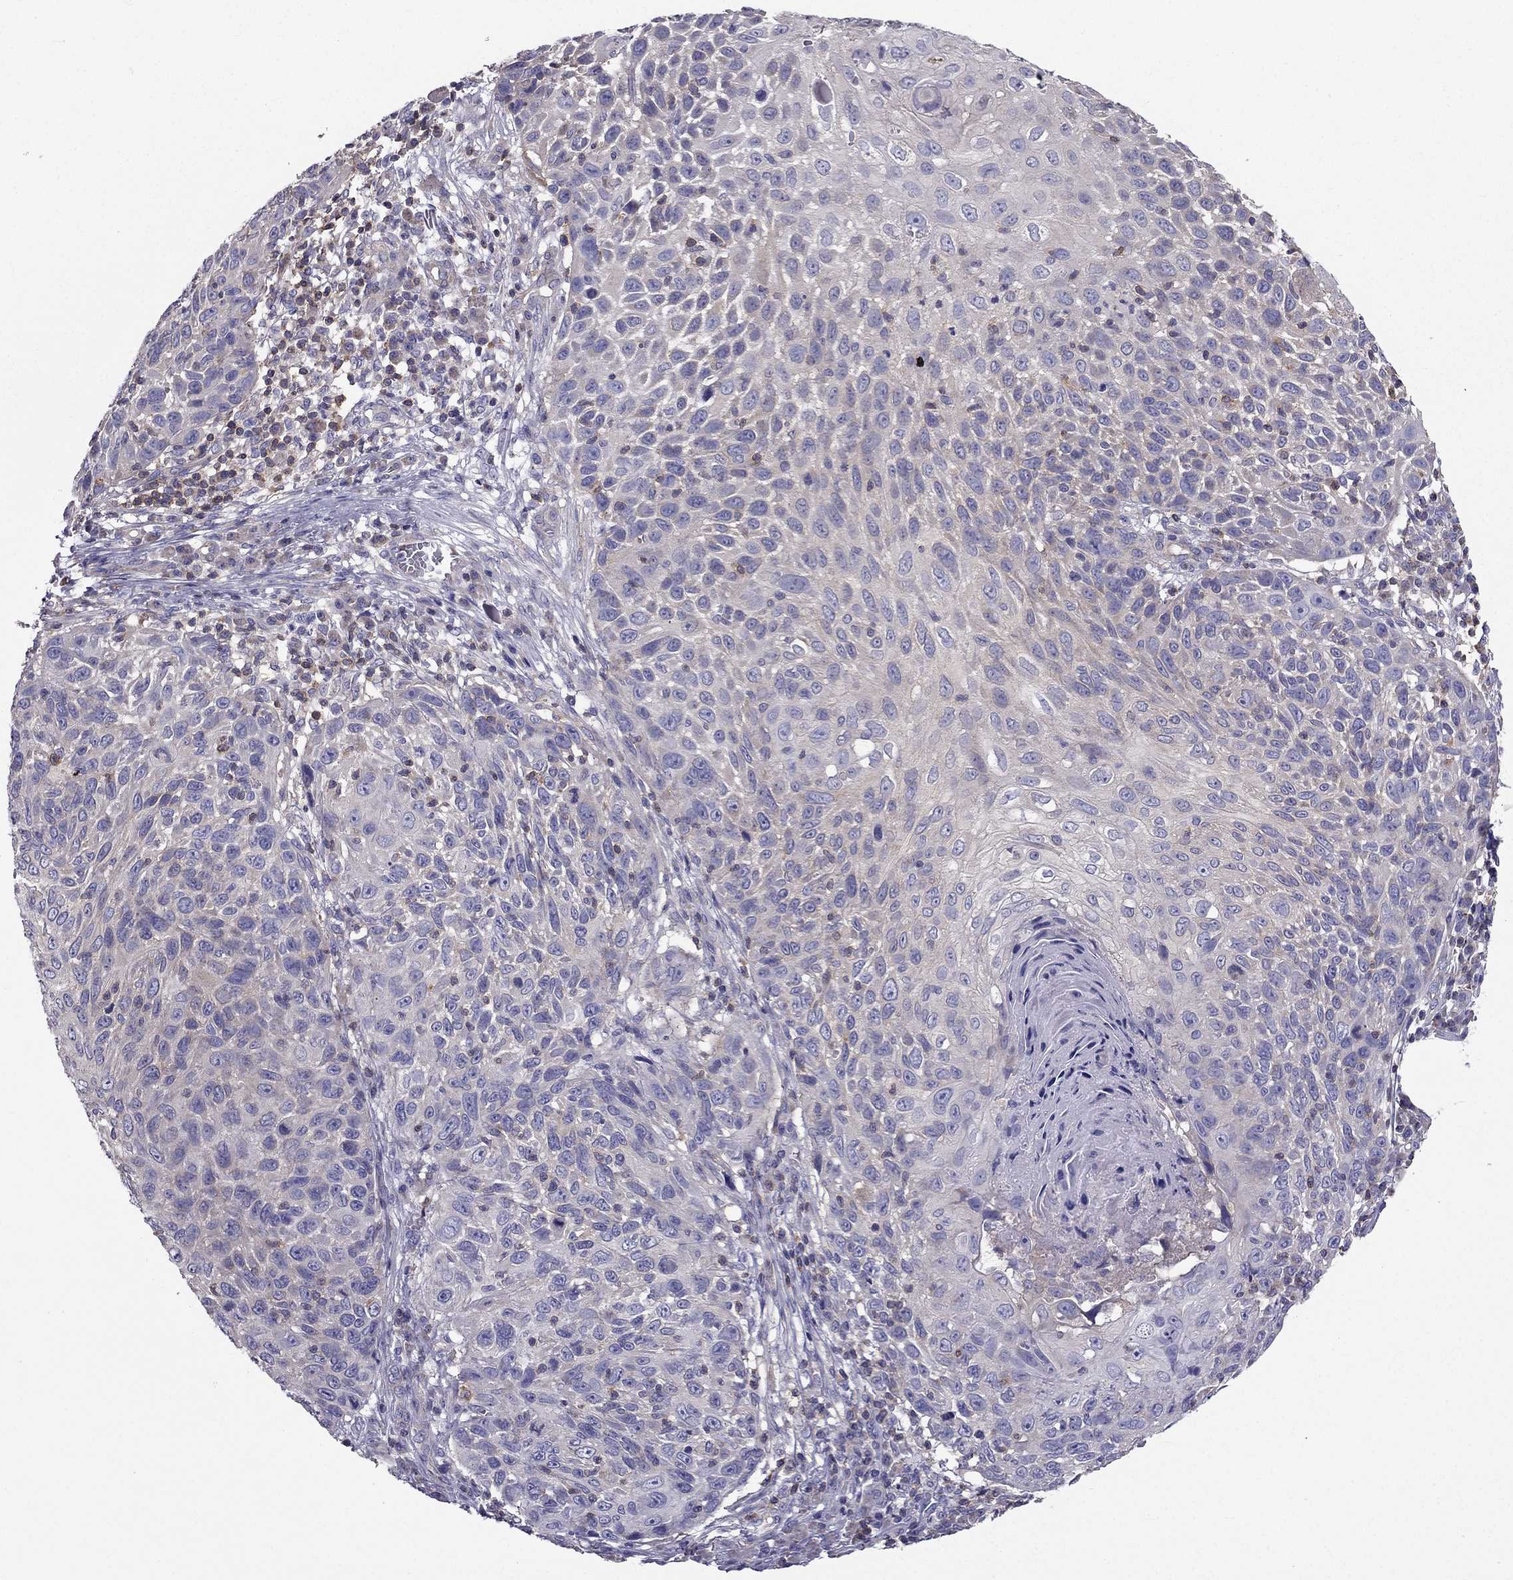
{"staining": {"intensity": "negative", "quantity": "none", "location": "none"}, "tissue": "skin cancer", "cell_type": "Tumor cells", "image_type": "cancer", "snomed": [{"axis": "morphology", "description": "Squamous cell carcinoma, NOS"}, {"axis": "topography", "description": "Skin"}], "caption": "IHC of human skin cancer (squamous cell carcinoma) demonstrates no staining in tumor cells.", "gene": "AAK1", "patient": {"sex": "male", "age": 92}}